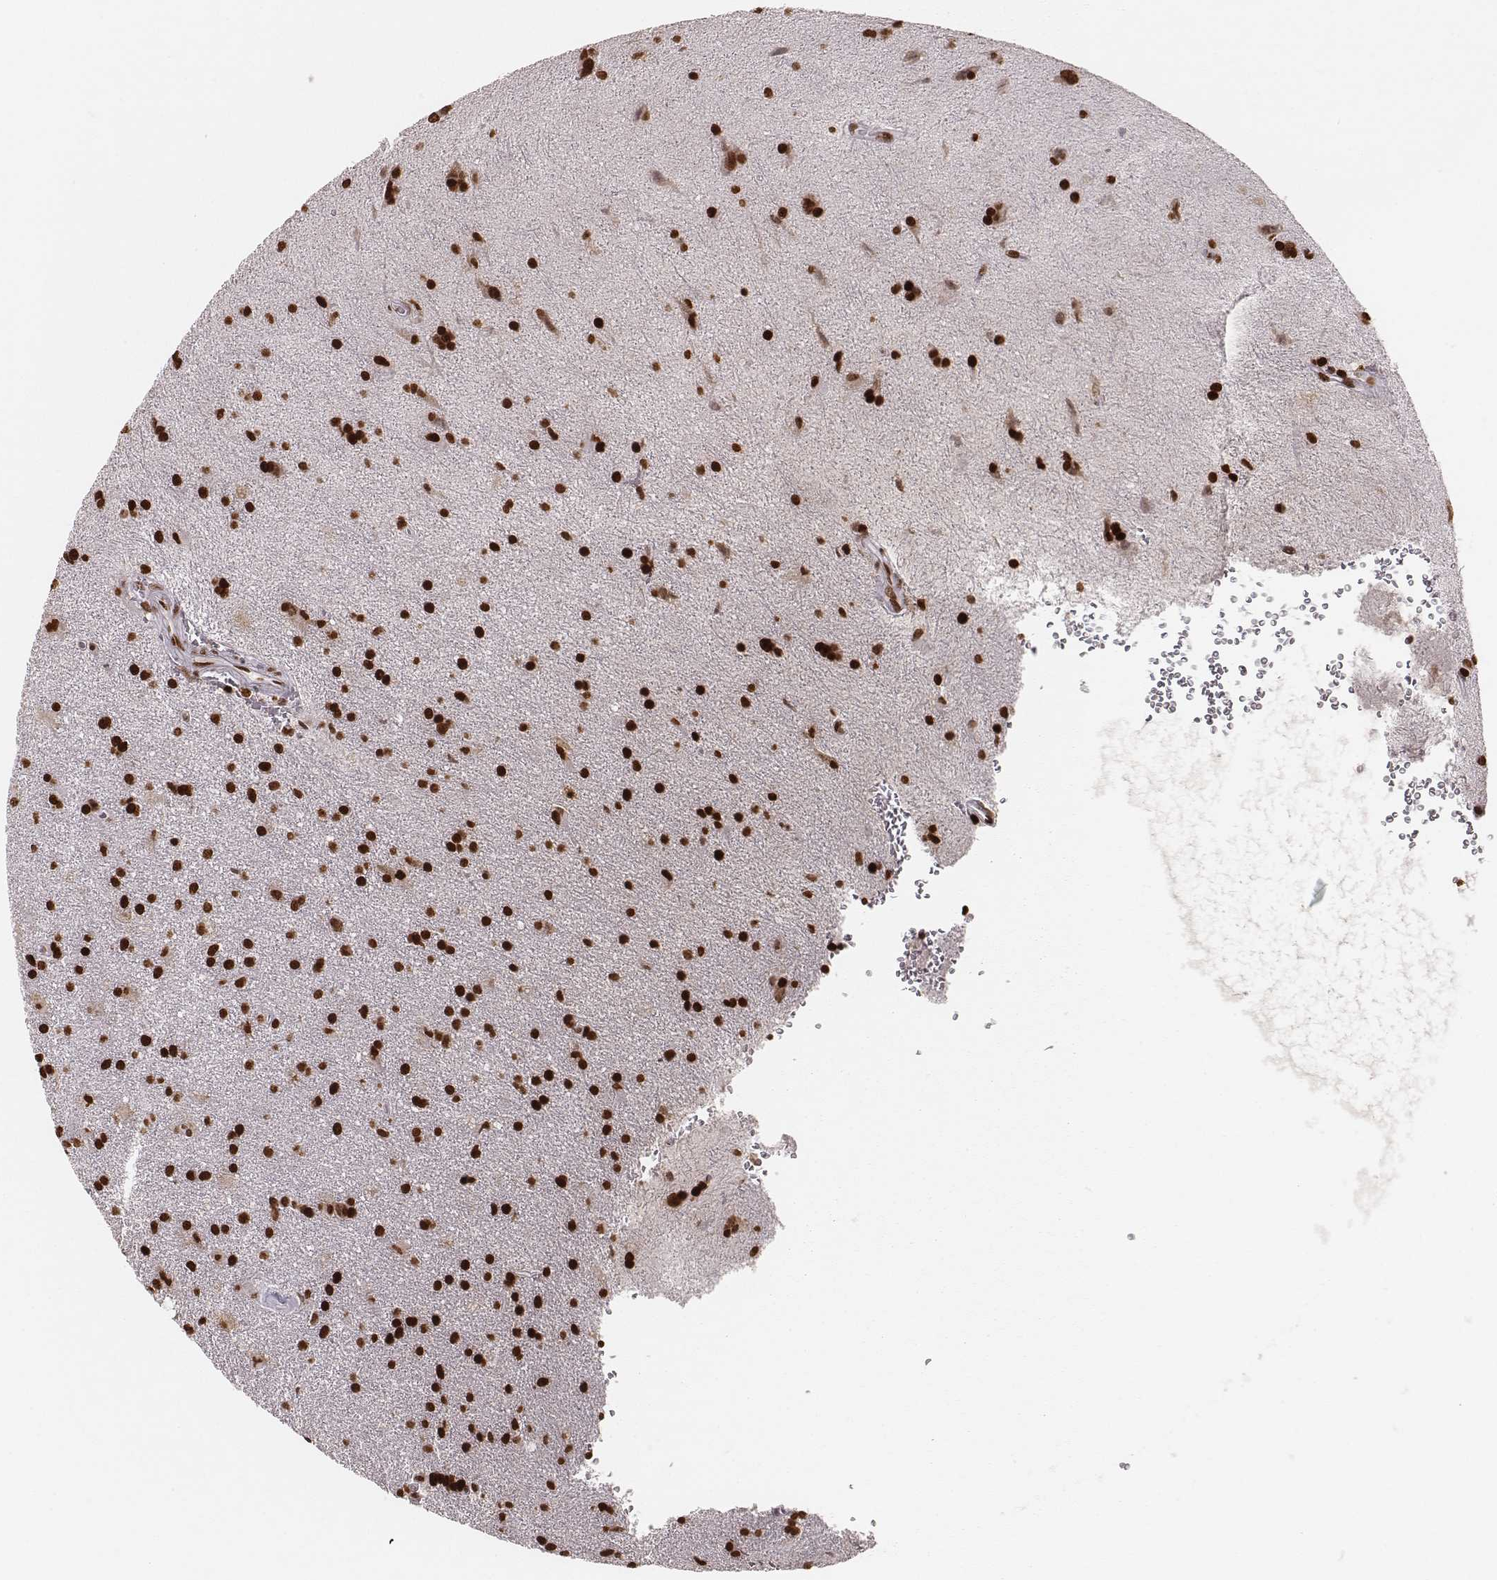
{"staining": {"intensity": "strong", "quantity": ">75%", "location": "nuclear"}, "tissue": "glioma", "cell_type": "Tumor cells", "image_type": "cancer", "snomed": [{"axis": "morphology", "description": "Glioma, malignant, Low grade"}, {"axis": "topography", "description": "Brain"}], "caption": "DAB (3,3'-diaminobenzidine) immunohistochemical staining of glioma displays strong nuclear protein positivity in approximately >75% of tumor cells. Using DAB (brown) and hematoxylin (blue) stains, captured at high magnification using brightfield microscopy.", "gene": "PARP1", "patient": {"sex": "male", "age": 58}}